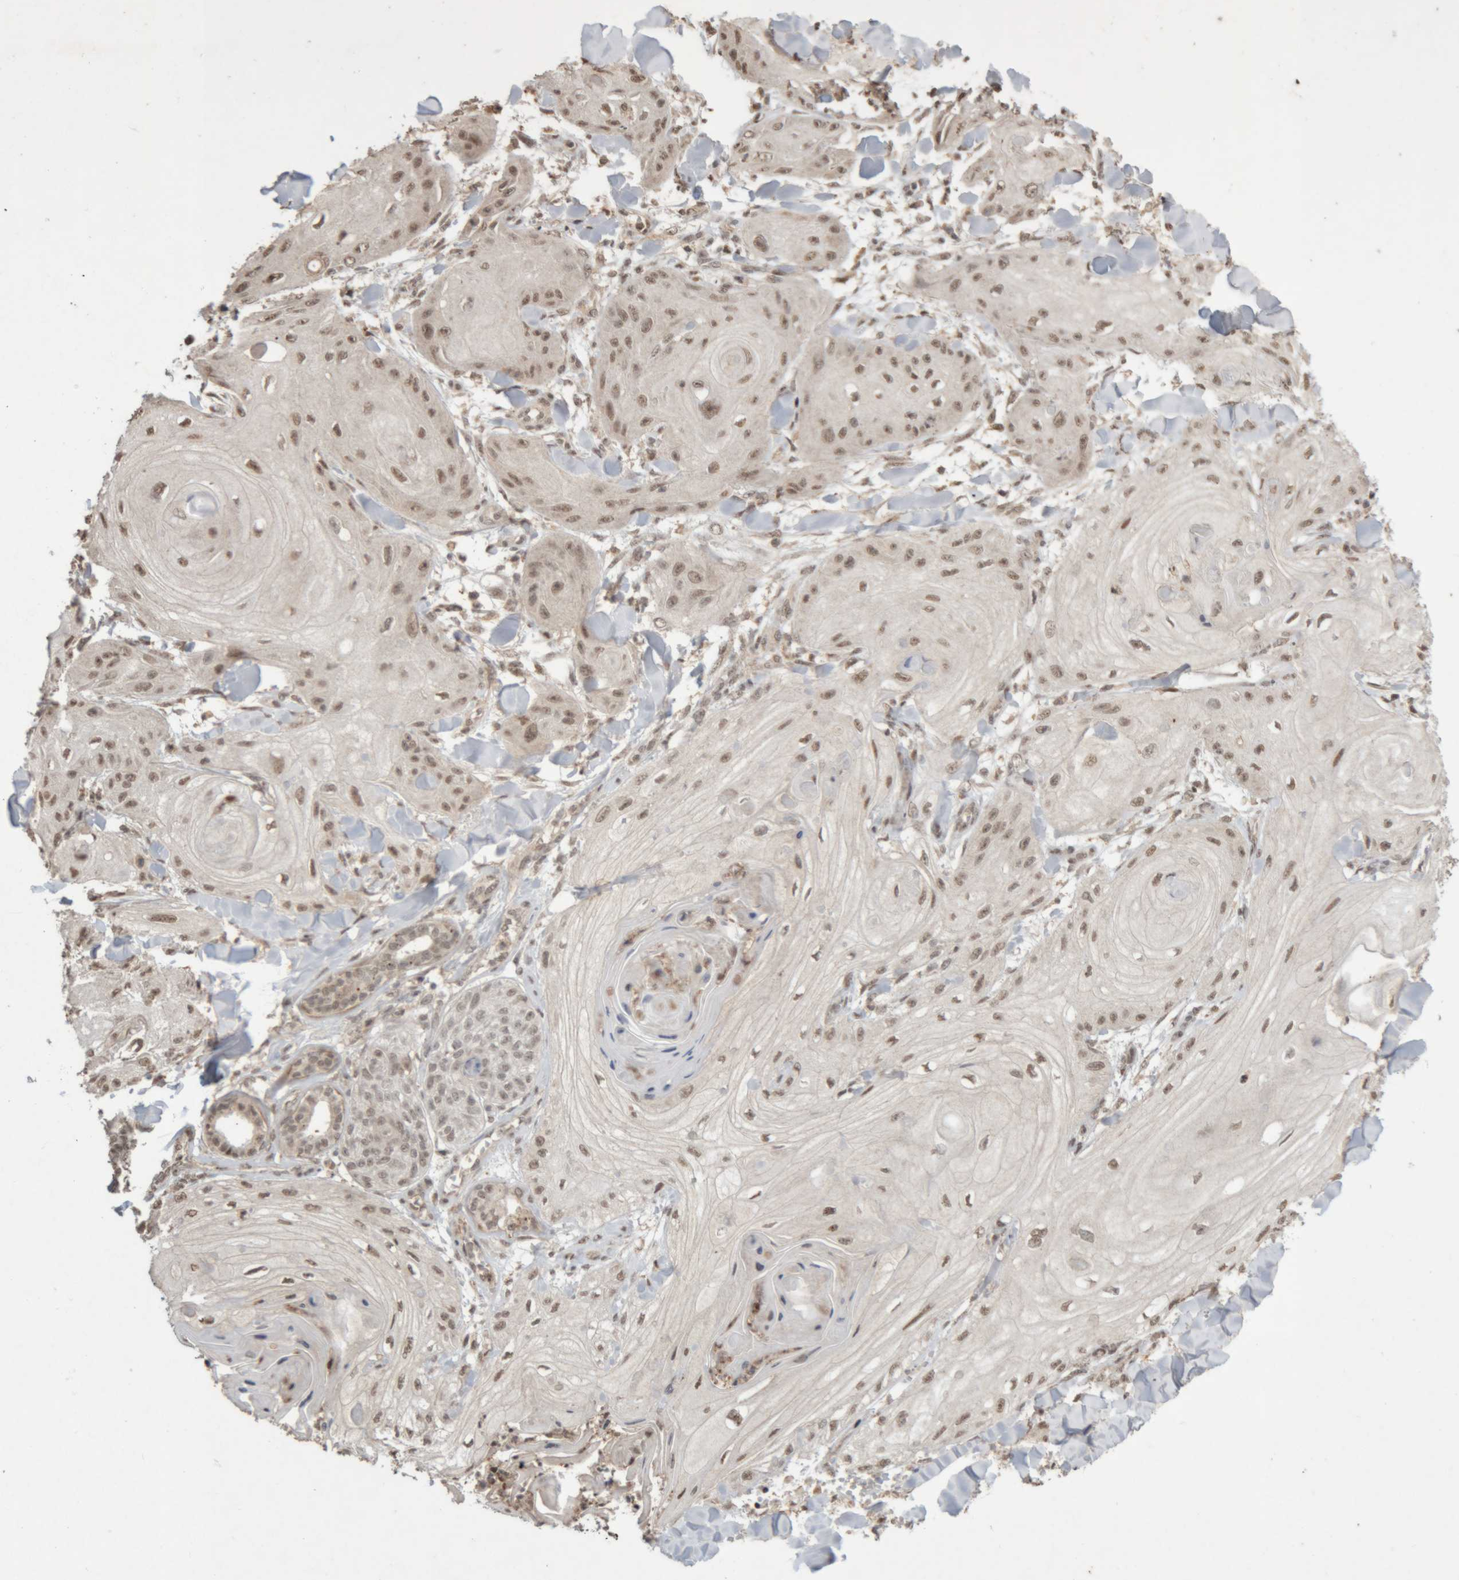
{"staining": {"intensity": "weak", "quantity": ">75%", "location": "nuclear"}, "tissue": "skin cancer", "cell_type": "Tumor cells", "image_type": "cancer", "snomed": [{"axis": "morphology", "description": "Squamous cell carcinoma, NOS"}, {"axis": "topography", "description": "Skin"}], "caption": "IHC of human skin squamous cell carcinoma demonstrates low levels of weak nuclear staining in approximately >75% of tumor cells. The protein of interest is stained brown, and the nuclei are stained in blue (DAB IHC with brightfield microscopy, high magnification).", "gene": "KEAP1", "patient": {"sex": "male", "age": 74}}